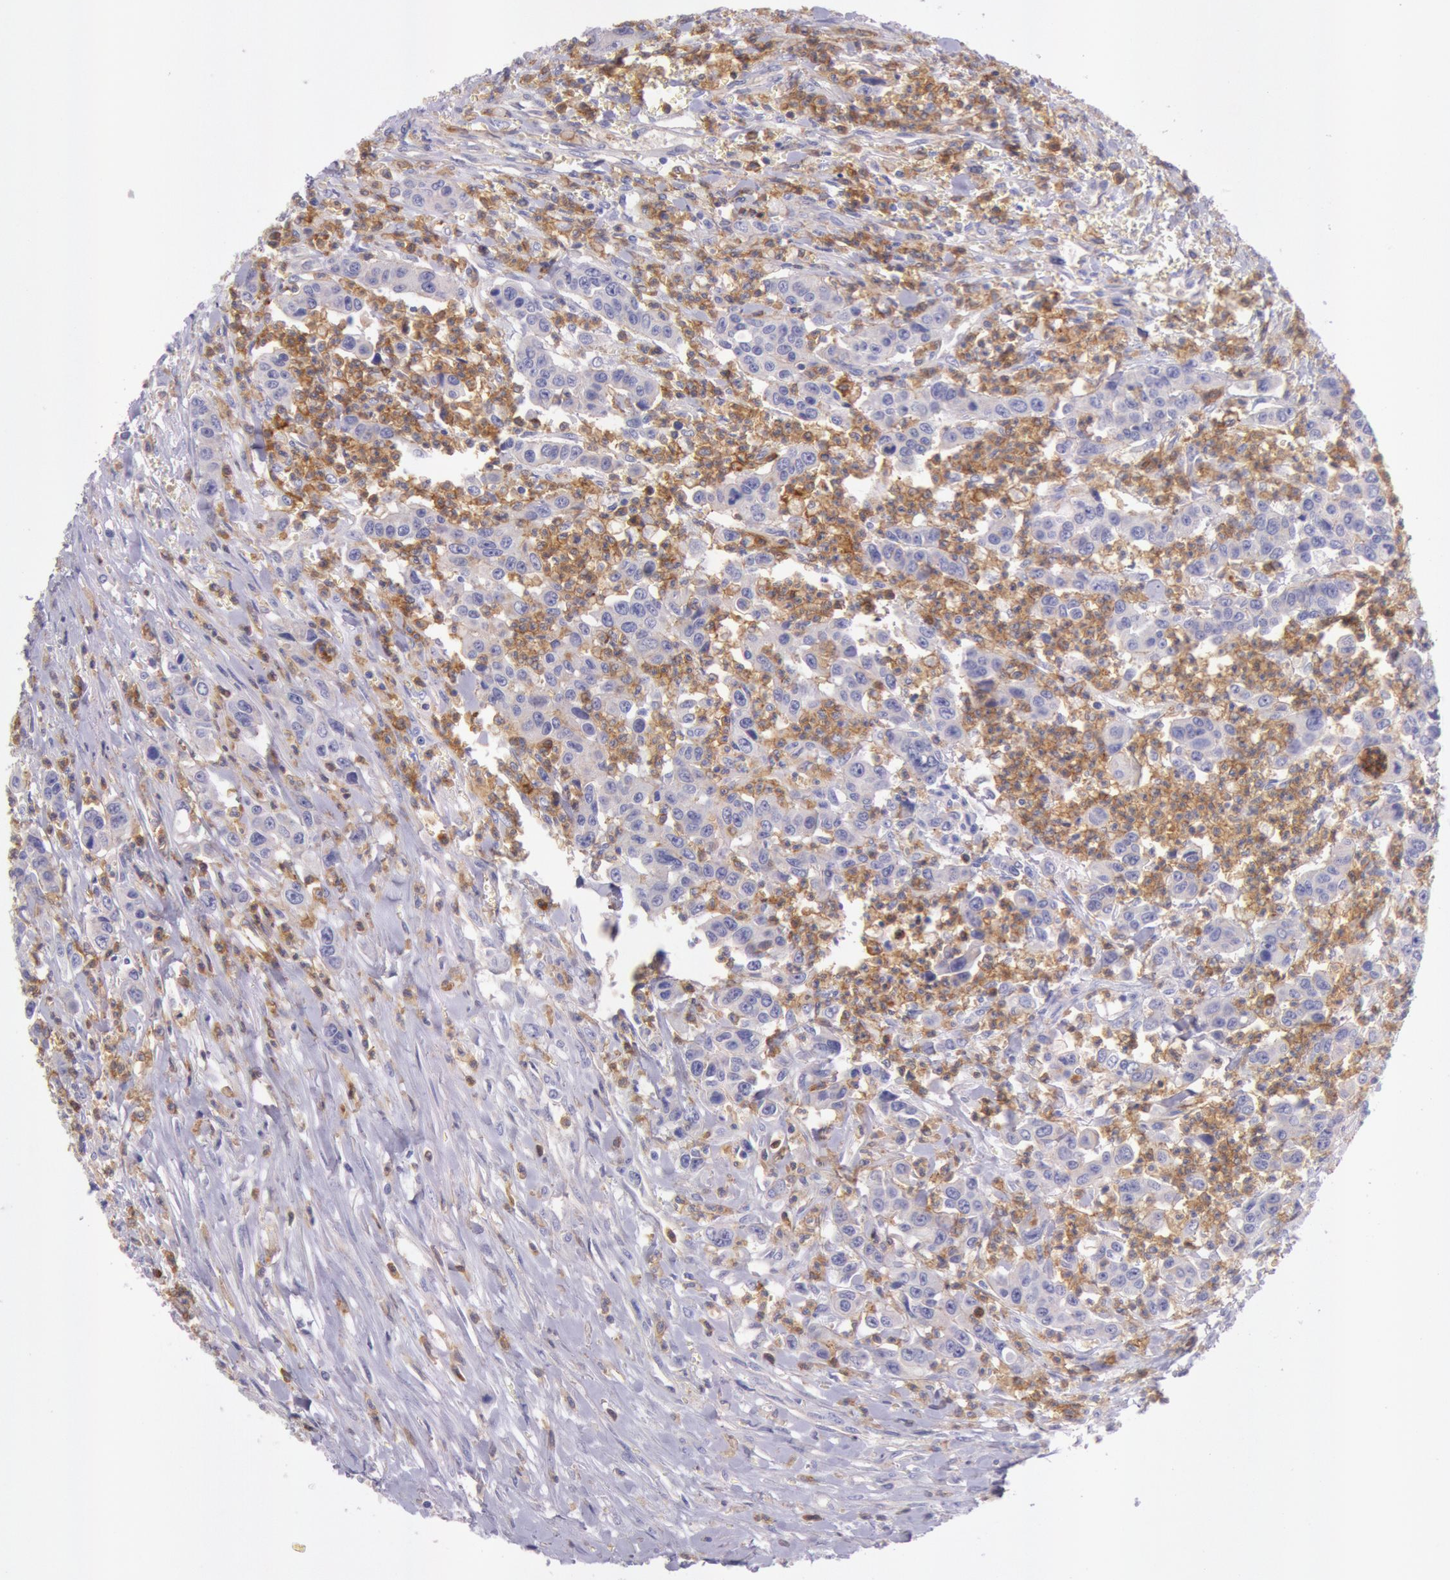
{"staining": {"intensity": "negative", "quantity": "none", "location": "none"}, "tissue": "urothelial cancer", "cell_type": "Tumor cells", "image_type": "cancer", "snomed": [{"axis": "morphology", "description": "Urothelial carcinoma, High grade"}, {"axis": "topography", "description": "Urinary bladder"}], "caption": "This is a histopathology image of immunohistochemistry (IHC) staining of urothelial cancer, which shows no expression in tumor cells.", "gene": "LYN", "patient": {"sex": "male", "age": 86}}